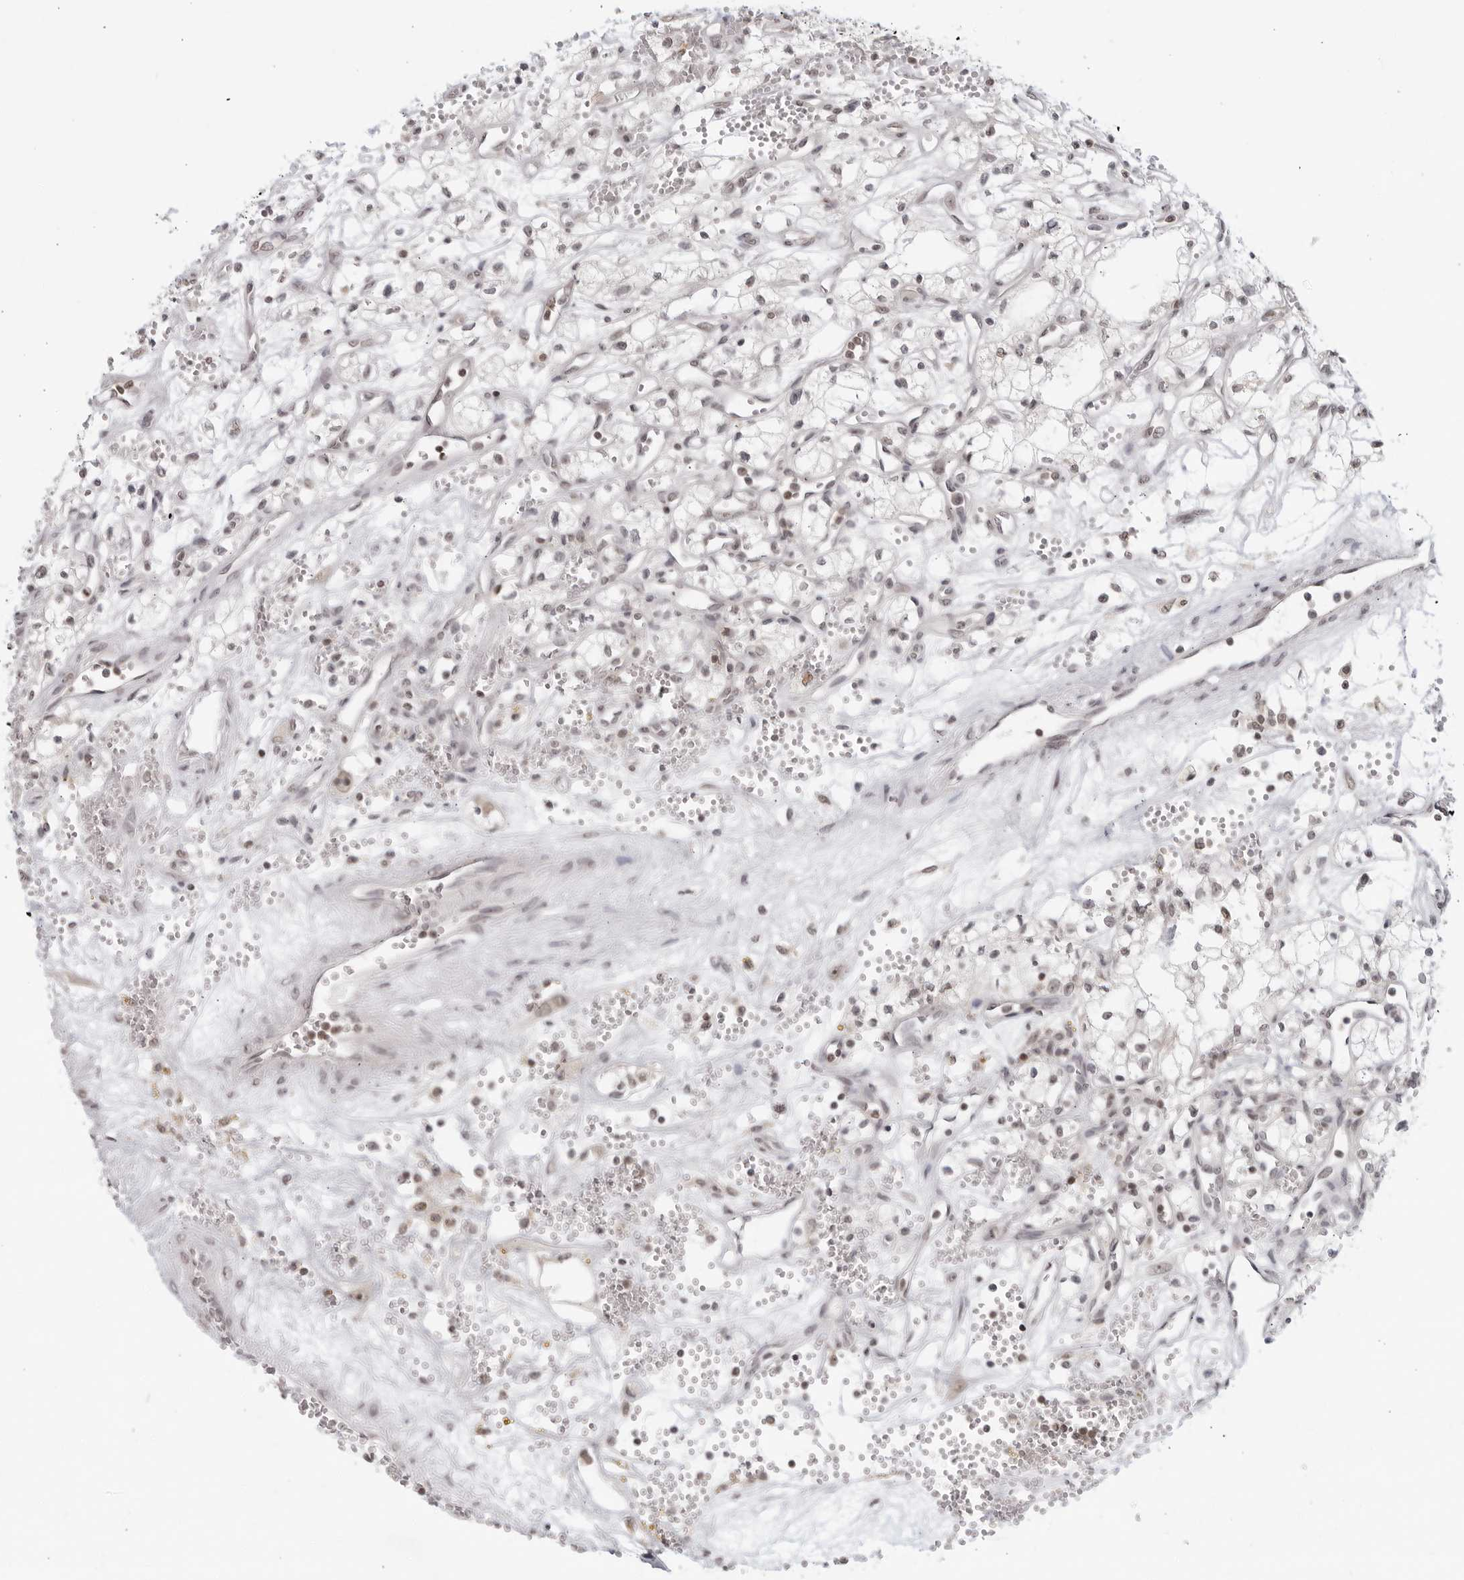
{"staining": {"intensity": "negative", "quantity": "none", "location": "none"}, "tissue": "renal cancer", "cell_type": "Tumor cells", "image_type": "cancer", "snomed": [{"axis": "morphology", "description": "Adenocarcinoma, NOS"}, {"axis": "topography", "description": "Kidney"}], "caption": "Immunohistochemistry (IHC) image of neoplastic tissue: adenocarcinoma (renal) stained with DAB (3,3'-diaminobenzidine) reveals no significant protein staining in tumor cells.", "gene": "CC2D1B", "patient": {"sex": "male", "age": 59}}